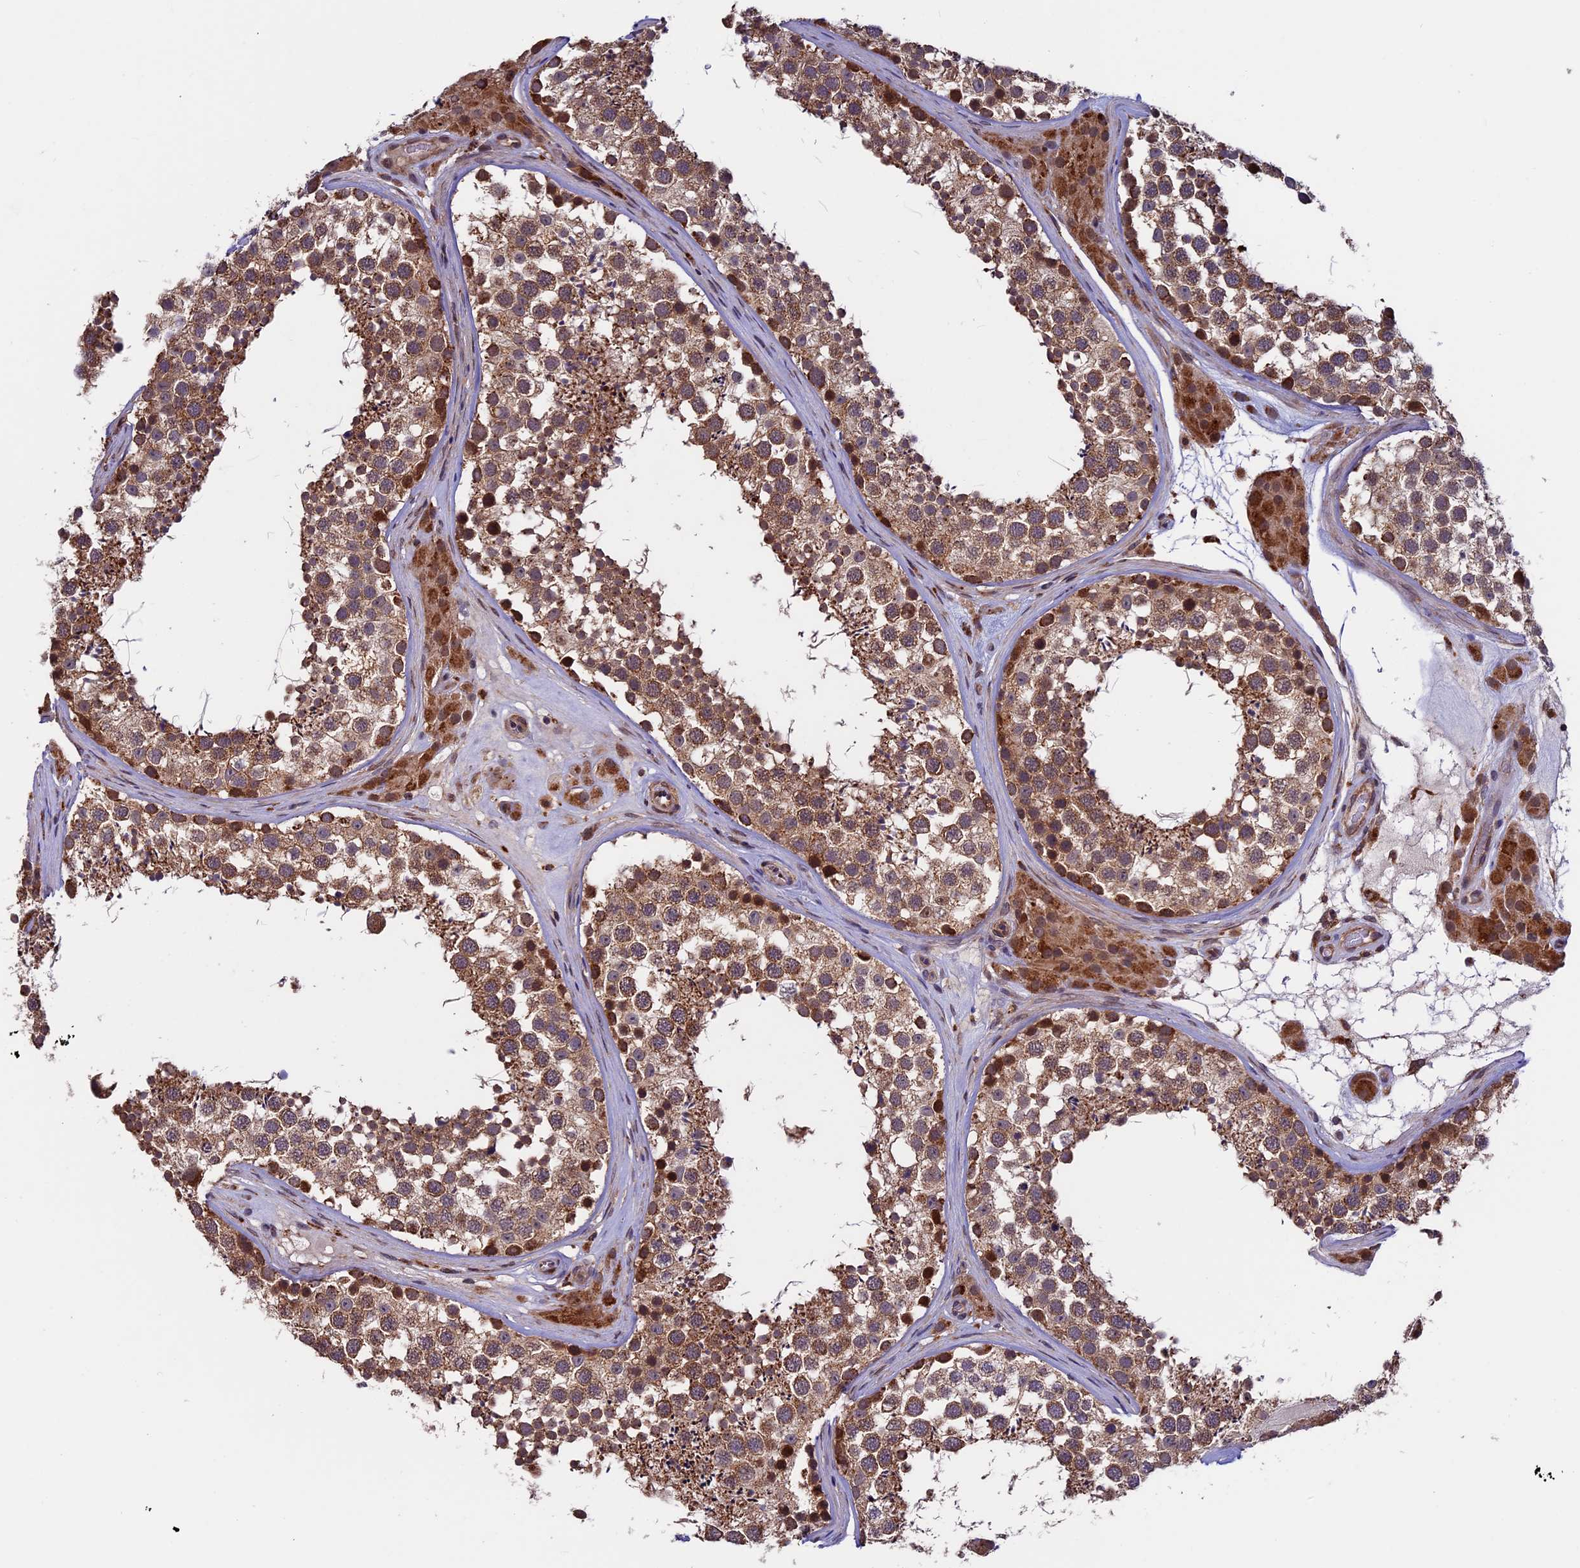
{"staining": {"intensity": "moderate", "quantity": ">75%", "location": "cytoplasmic/membranous"}, "tissue": "testis", "cell_type": "Cells in seminiferous ducts", "image_type": "normal", "snomed": [{"axis": "morphology", "description": "Normal tissue, NOS"}, {"axis": "topography", "description": "Testis"}], "caption": "A photomicrograph of human testis stained for a protein reveals moderate cytoplasmic/membranous brown staining in cells in seminiferous ducts. (brown staining indicates protein expression, while blue staining denotes nuclei).", "gene": "RNF17", "patient": {"sex": "male", "age": 46}}